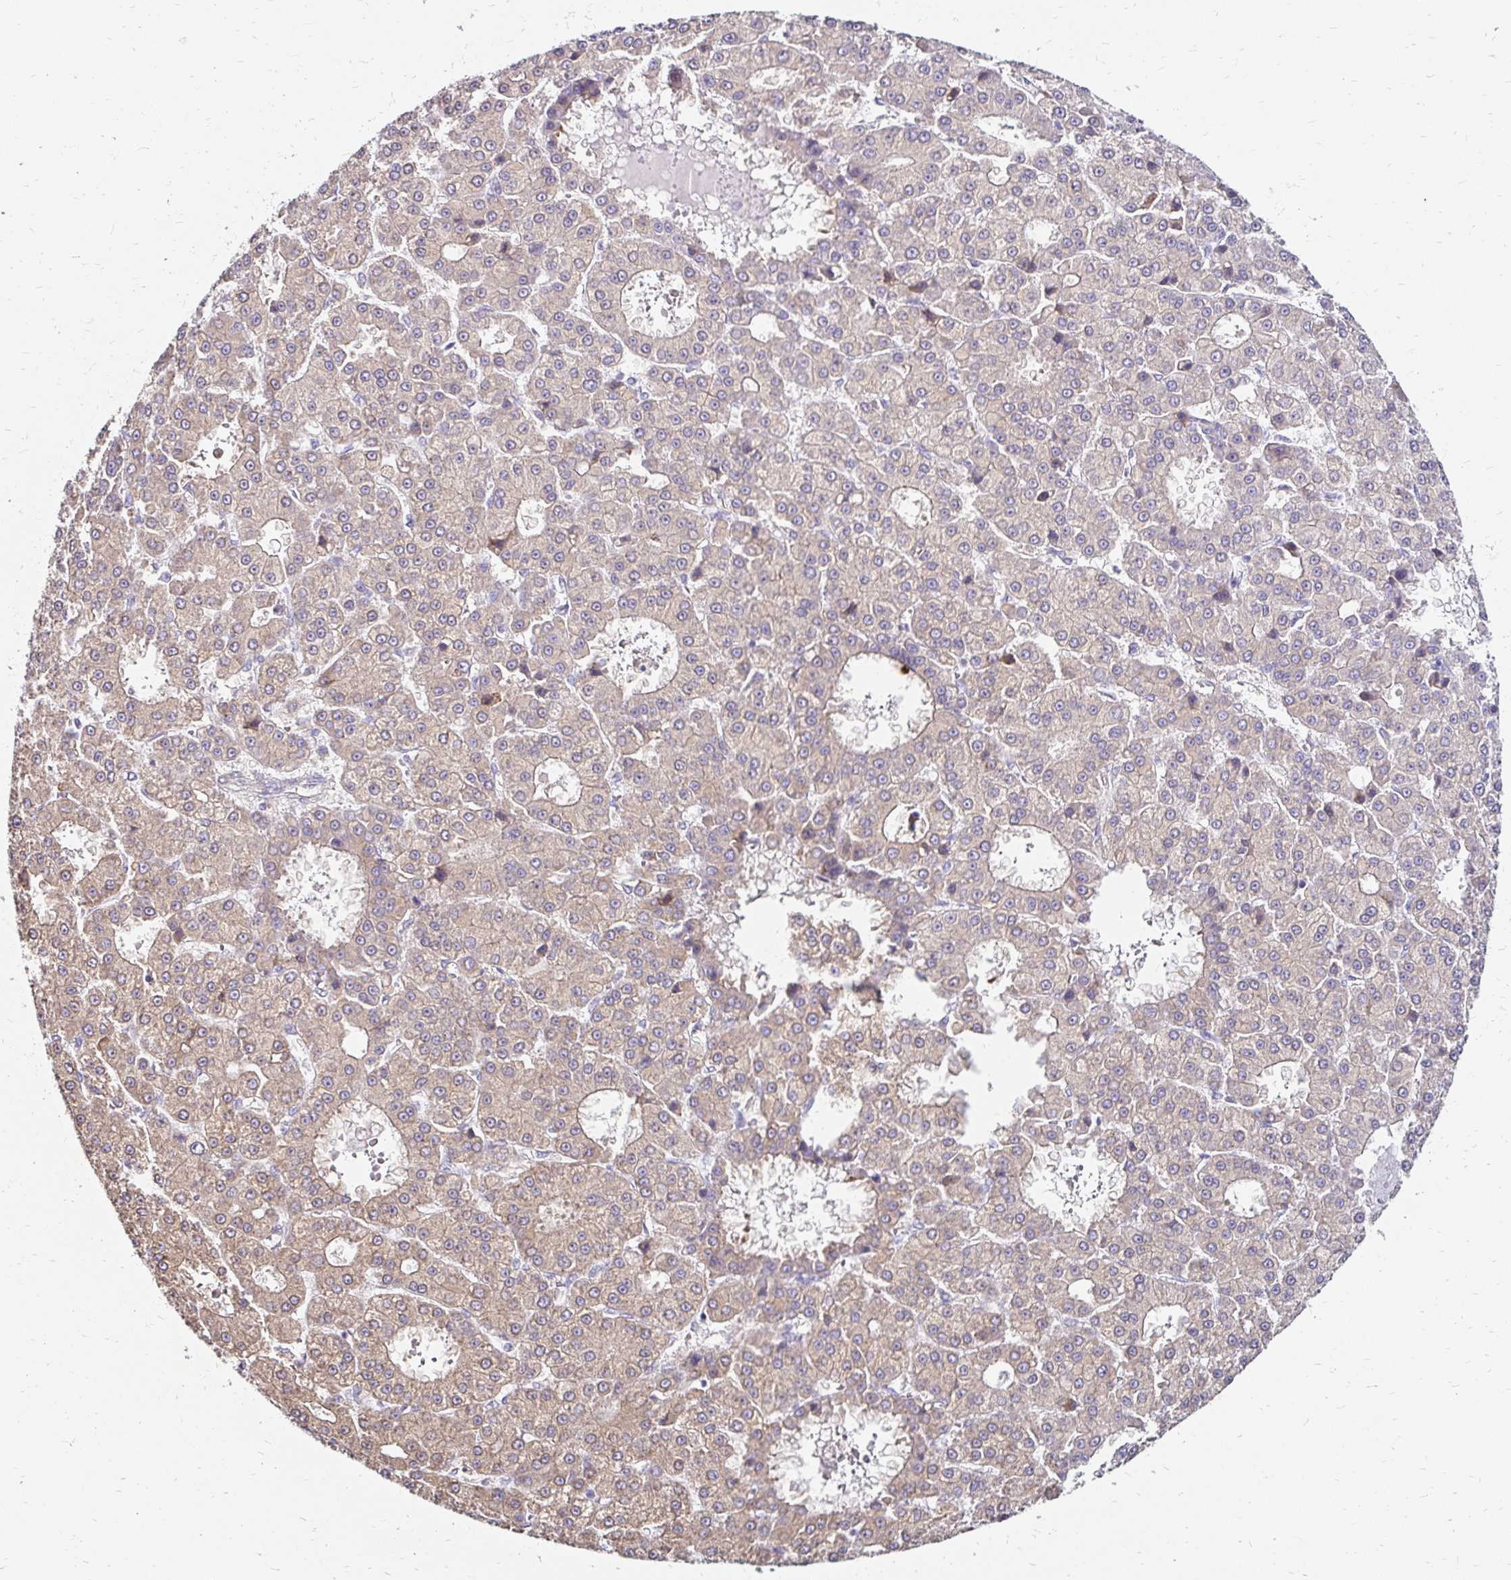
{"staining": {"intensity": "weak", "quantity": ">75%", "location": "cytoplasmic/membranous"}, "tissue": "liver cancer", "cell_type": "Tumor cells", "image_type": "cancer", "snomed": [{"axis": "morphology", "description": "Carcinoma, Hepatocellular, NOS"}, {"axis": "topography", "description": "Liver"}], "caption": "Immunohistochemistry of liver hepatocellular carcinoma demonstrates low levels of weak cytoplasmic/membranous staining in approximately >75% of tumor cells.", "gene": "PRIMA1", "patient": {"sex": "male", "age": 70}}